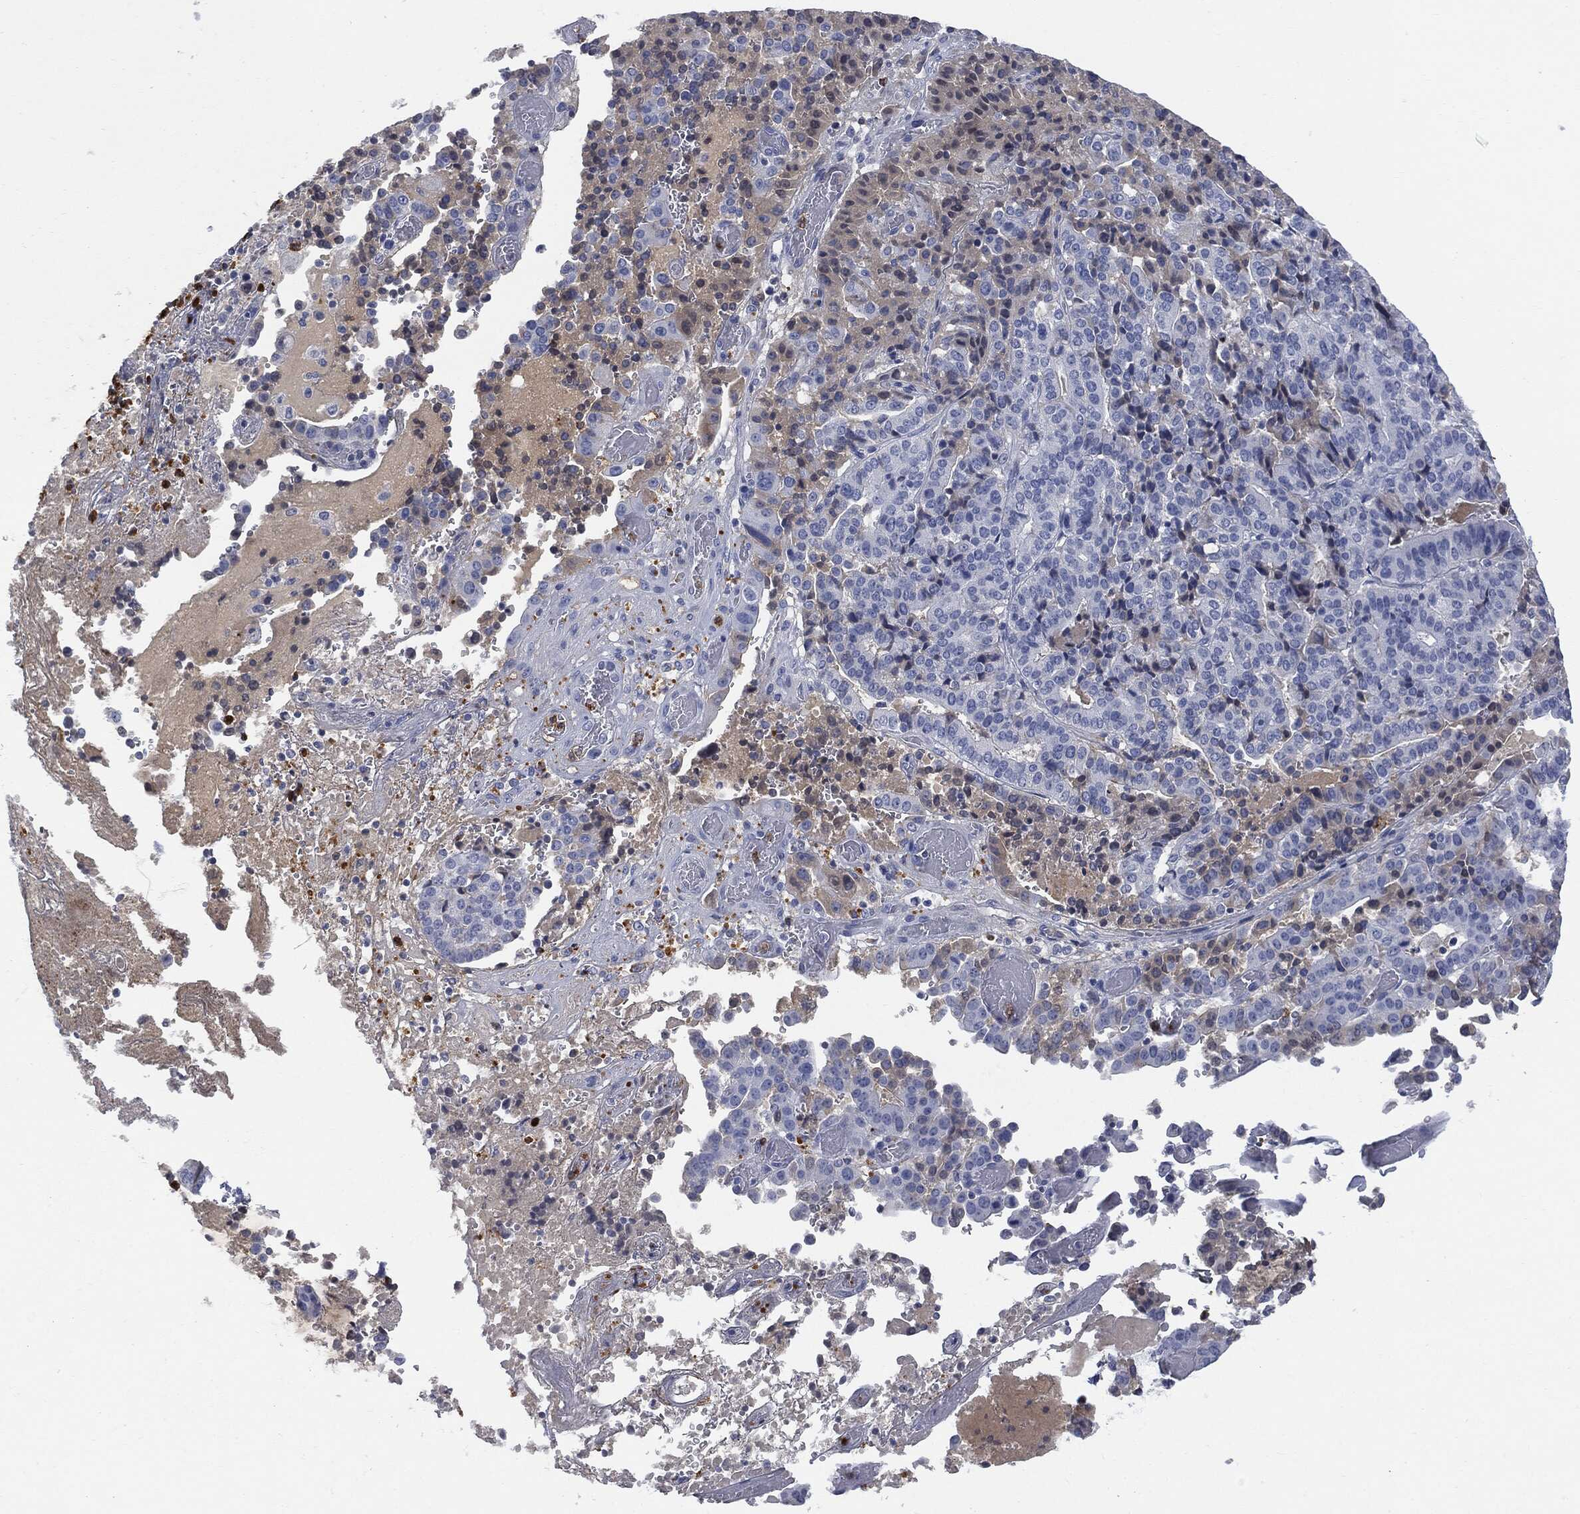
{"staining": {"intensity": "moderate", "quantity": "<25%", "location": "cytoplasmic/membranous"}, "tissue": "stomach cancer", "cell_type": "Tumor cells", "image_type": "cancer", "snomed": [{"axis": "morphology", "description": "Adenocarcinoma, NOS"}, {"axis": "topography", "description": "Stomach"}], "caption": "An IHC histopathology image of neoplastic tissue is shown. Protein staining in brown shows moderate cytoplasmic/membranous positivity in stomach cancer (adenocarcinoma) within tumor cells.", "gene": "BTK", "patient": {"sex": "male", "age": 48}}